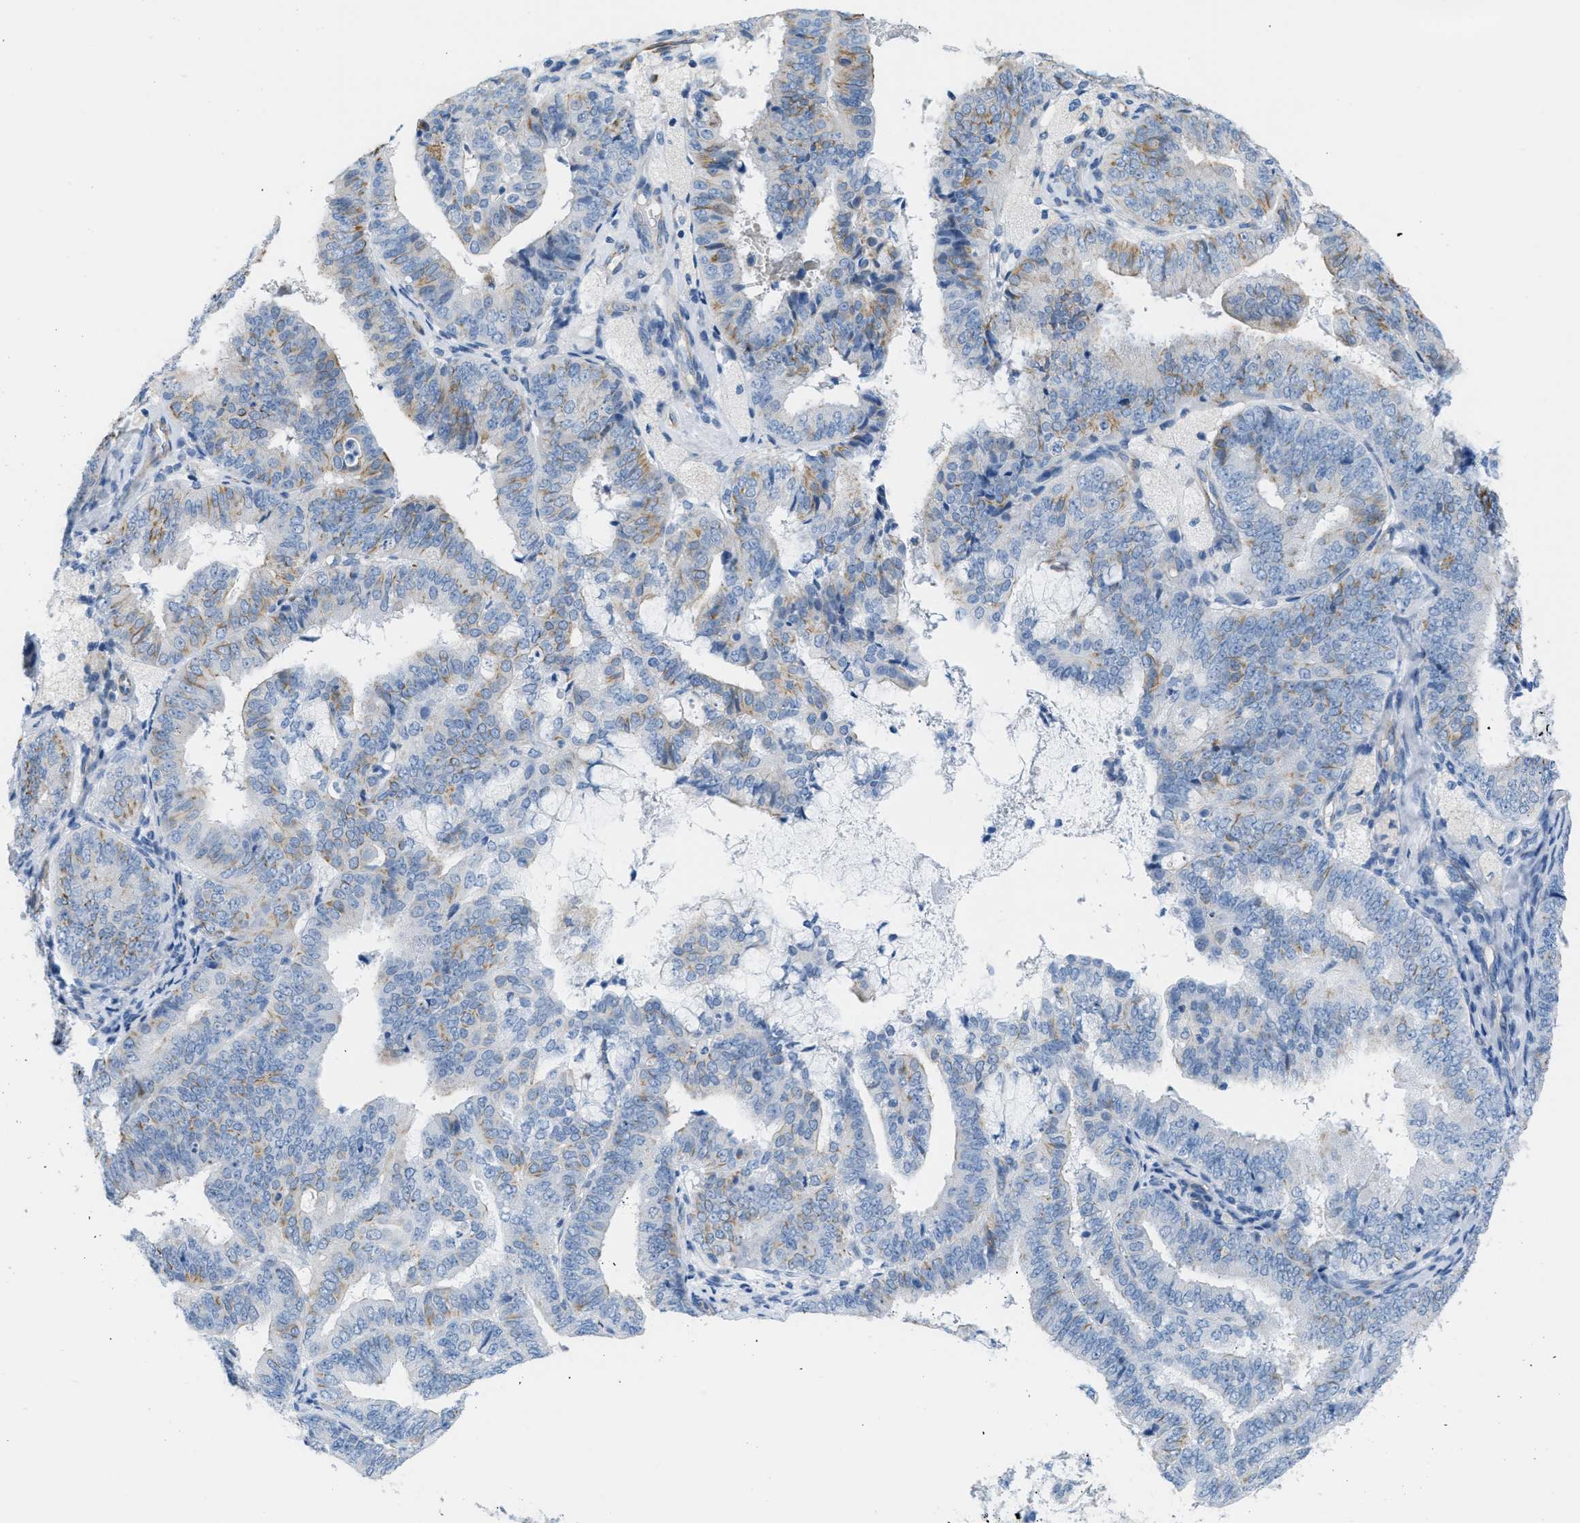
{"staining": {"intensity": "moderate", "quantity": "<25%", "location": "cytoplasmic/membranous"}, "tissue": "endometrial cancer", "cell_type": "Tumor cells", "image_type": "cancer", "snomed": [{"axis": "morphology", "description": "Adenocarcinoma, NOS"}, {"axis": "topography", "description": "Endometrium"}], "caption": "A brown stain labels moderate cytoplasmic/membranous expression of a protein in human endometrial adenocarcinoma tumor cells.", "gene": "SLC12A1", "patient": {"sex": "female", "age": 63}}